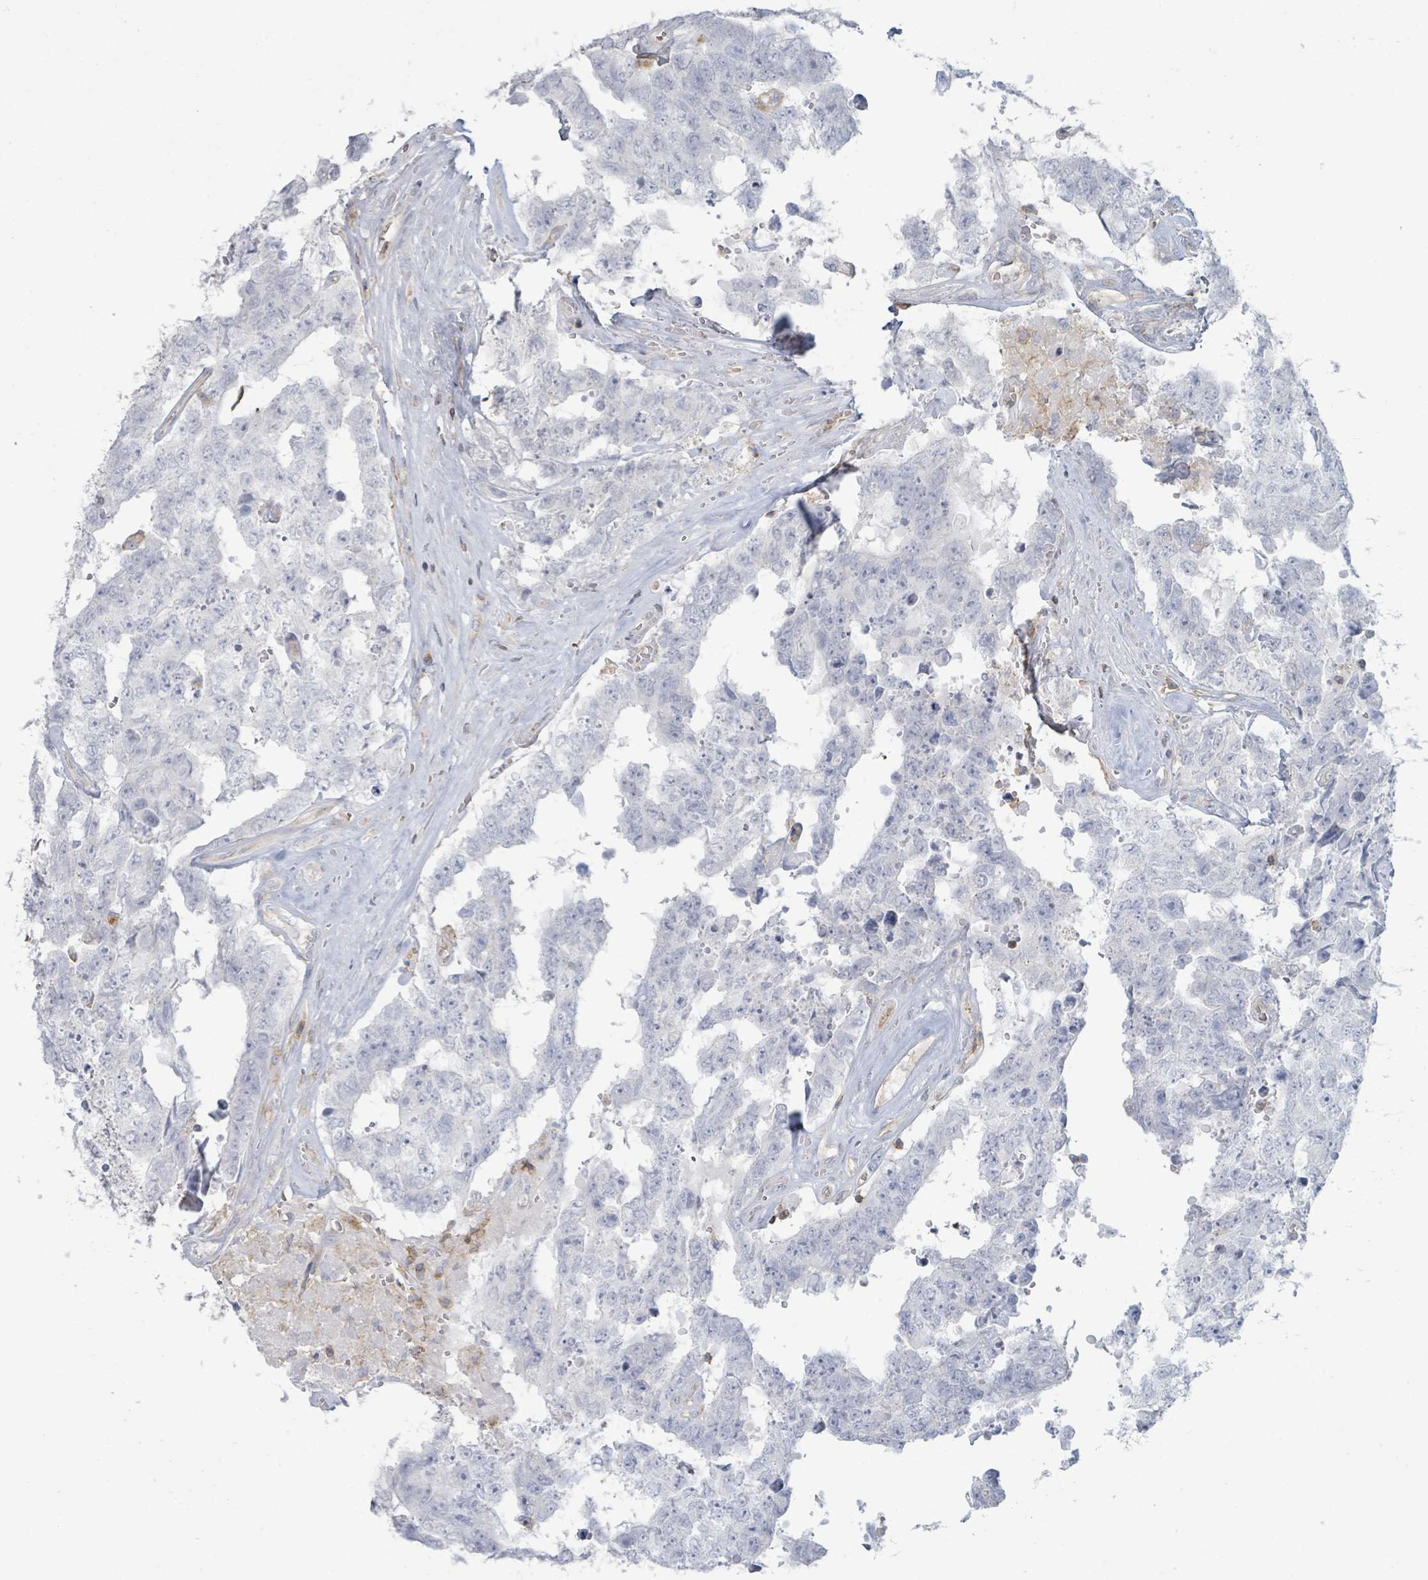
{"staining": {"intensity": "negative", "quantity": "none", "location": "none"}, "tissue": "testis cancer", "cell_type": "Tumor cells", "image_type": "cancer", "snomed": [{"axis": "morphology", "description": "Normal tissue, NOS"}, {"axis": "morphology", "description": "Carcinoma, Embryonal, NOS"}, {"axis": "topography", "description": "Testis"}, {"axis": "topography", "description": "Epididymis"}], "caption": "High power microscopy image of an immunohistochemistry photomicrograph of testis embryonal carcinoma, revealing no significant staining in tumor cells.", "gene": "TNFRSF14", "patient": {"sex": "male", "age": 25}}